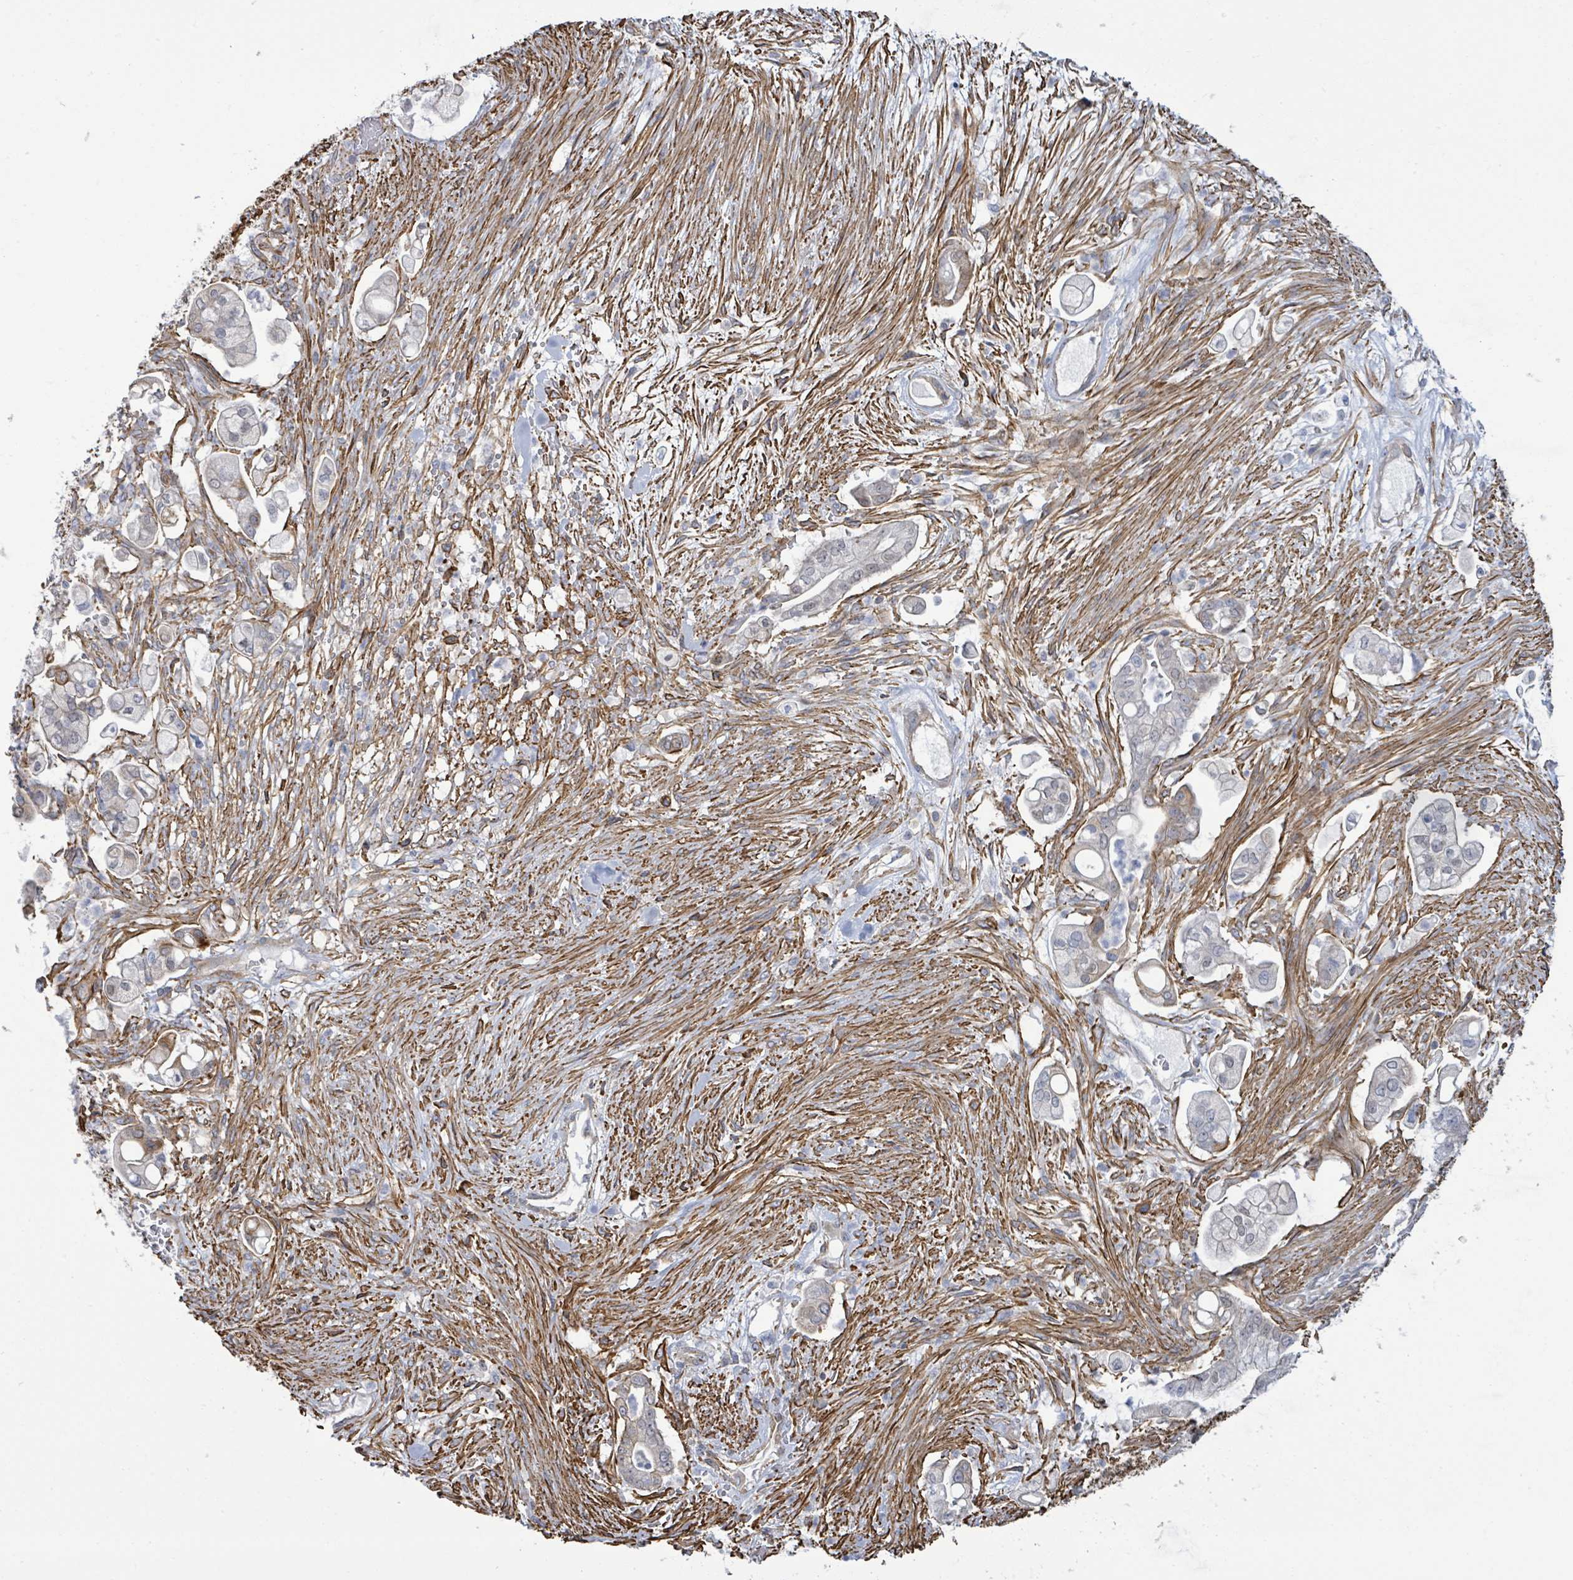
{"staining": {"intensity": "negative", "quantity": "none", "location": "none"}, "tissue": "pancreatic cancer", "cell_type": "Tumor cells", "image_type": "cancer", "snomed": [{"axis": "morphology", "description": "Adenocarcinoma, NOS"}, {"axis": "topography", "description": "Pancreas"}], "caption": "The photomicrograph exhibits no significant positivity in tumor cells of pancreatic adenocarcinoma. (DAB (3,3'-diaminobenzidine) IHC visualized using brightfield microscopy, high magnification).", "gene": "DMRTC1B", "patient": {"sex": "female", "age": 69}}